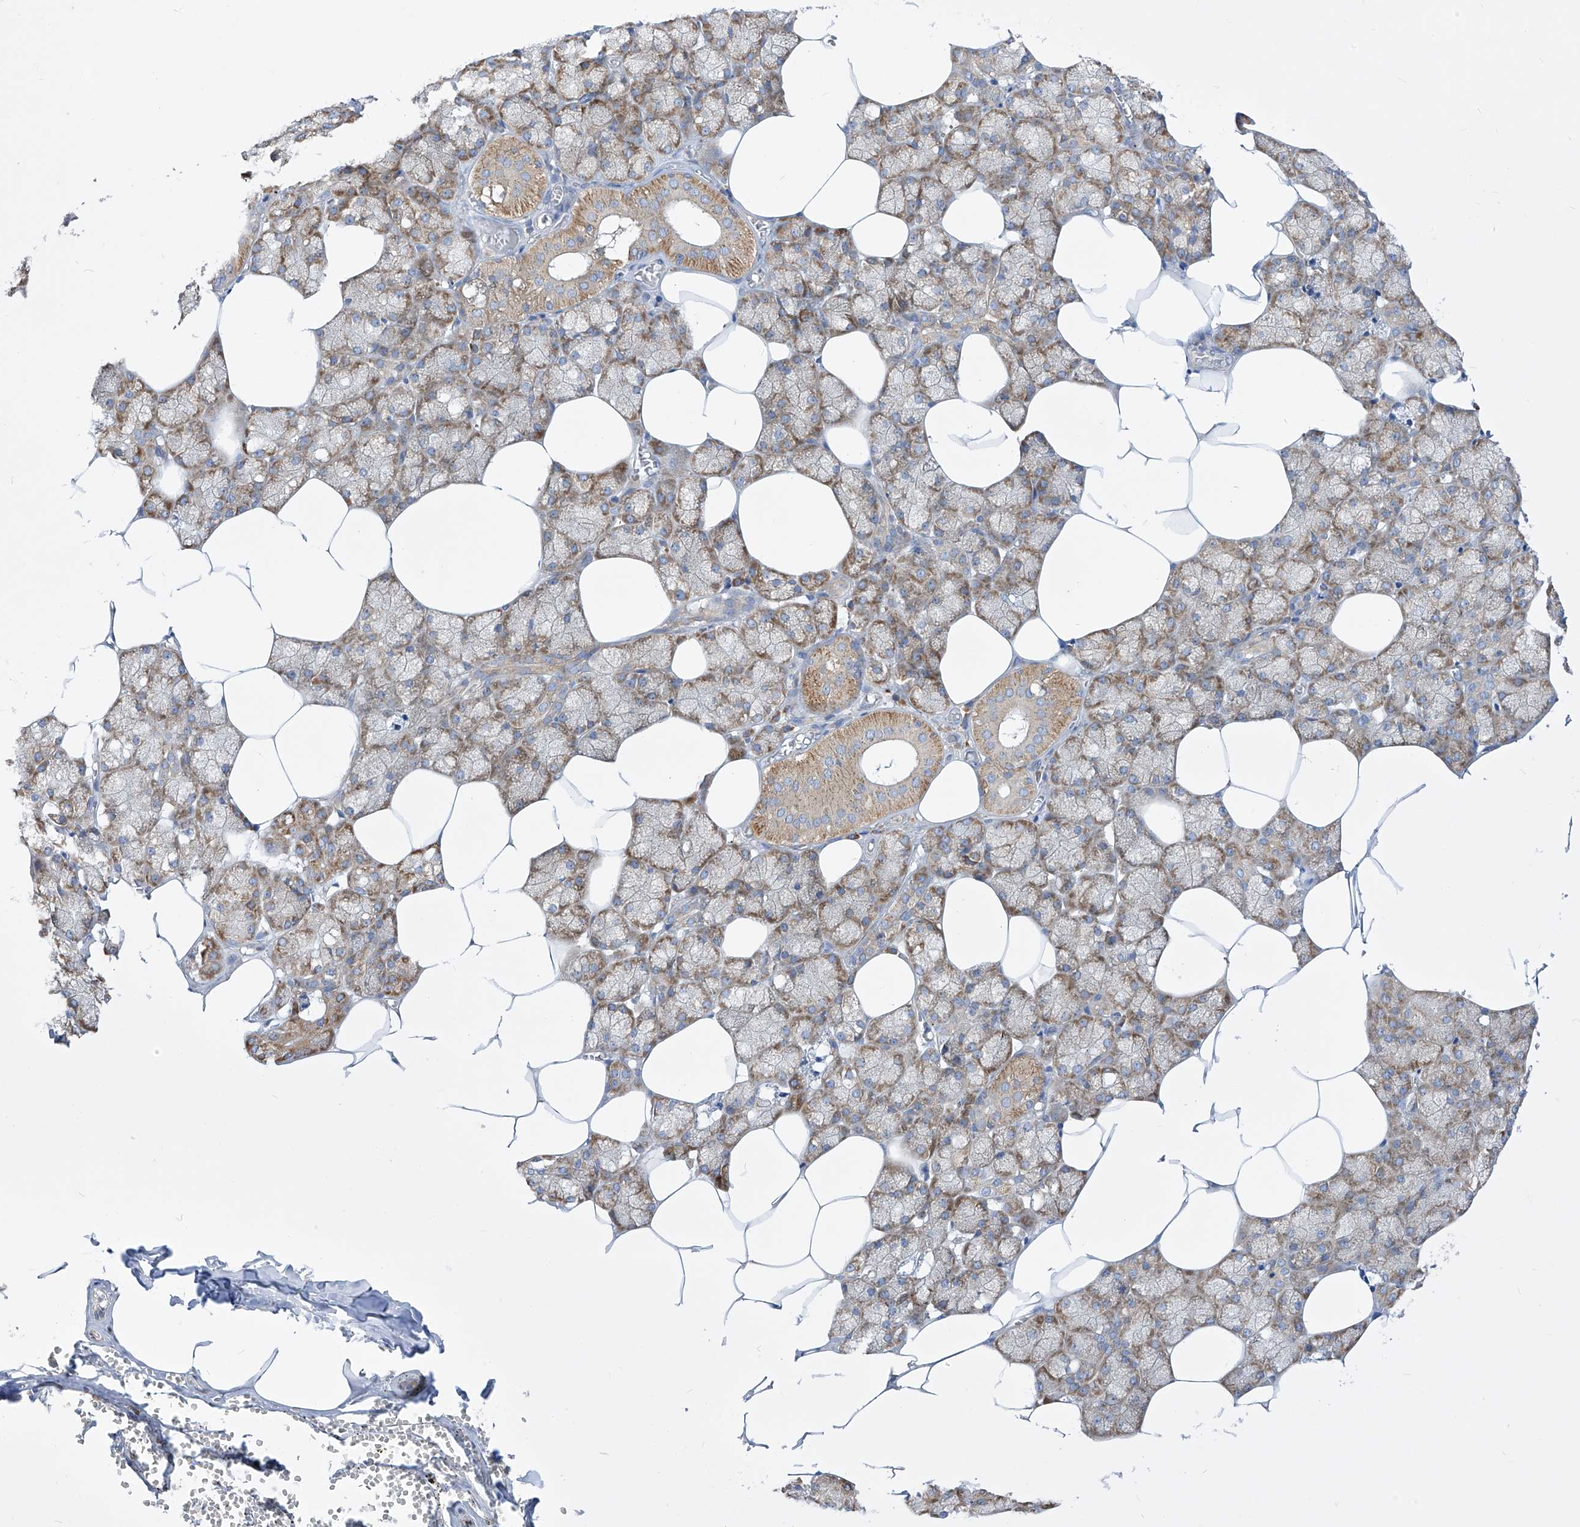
{"staining": {"intensity": "moderate", "quantity": "25%-75%", "location": "cytoplasmic/membranous"}, "tissue": "salivary gland", "cell_type": "Glandular cells", "image_type": "normal", "snomed": [{"axis": "morphology", "description": "Normal tissue, NOS"}, {"axis": "topography", "description": "Salivary gland"}], "caption": "Protein expression analysis of benign salivary gland displays moderate cytoplasmic/membranous positivity in approximately 25%-75% of glandular cells.", "gene": "UFL1", "patient": {"sex": "male", "age": 62}}